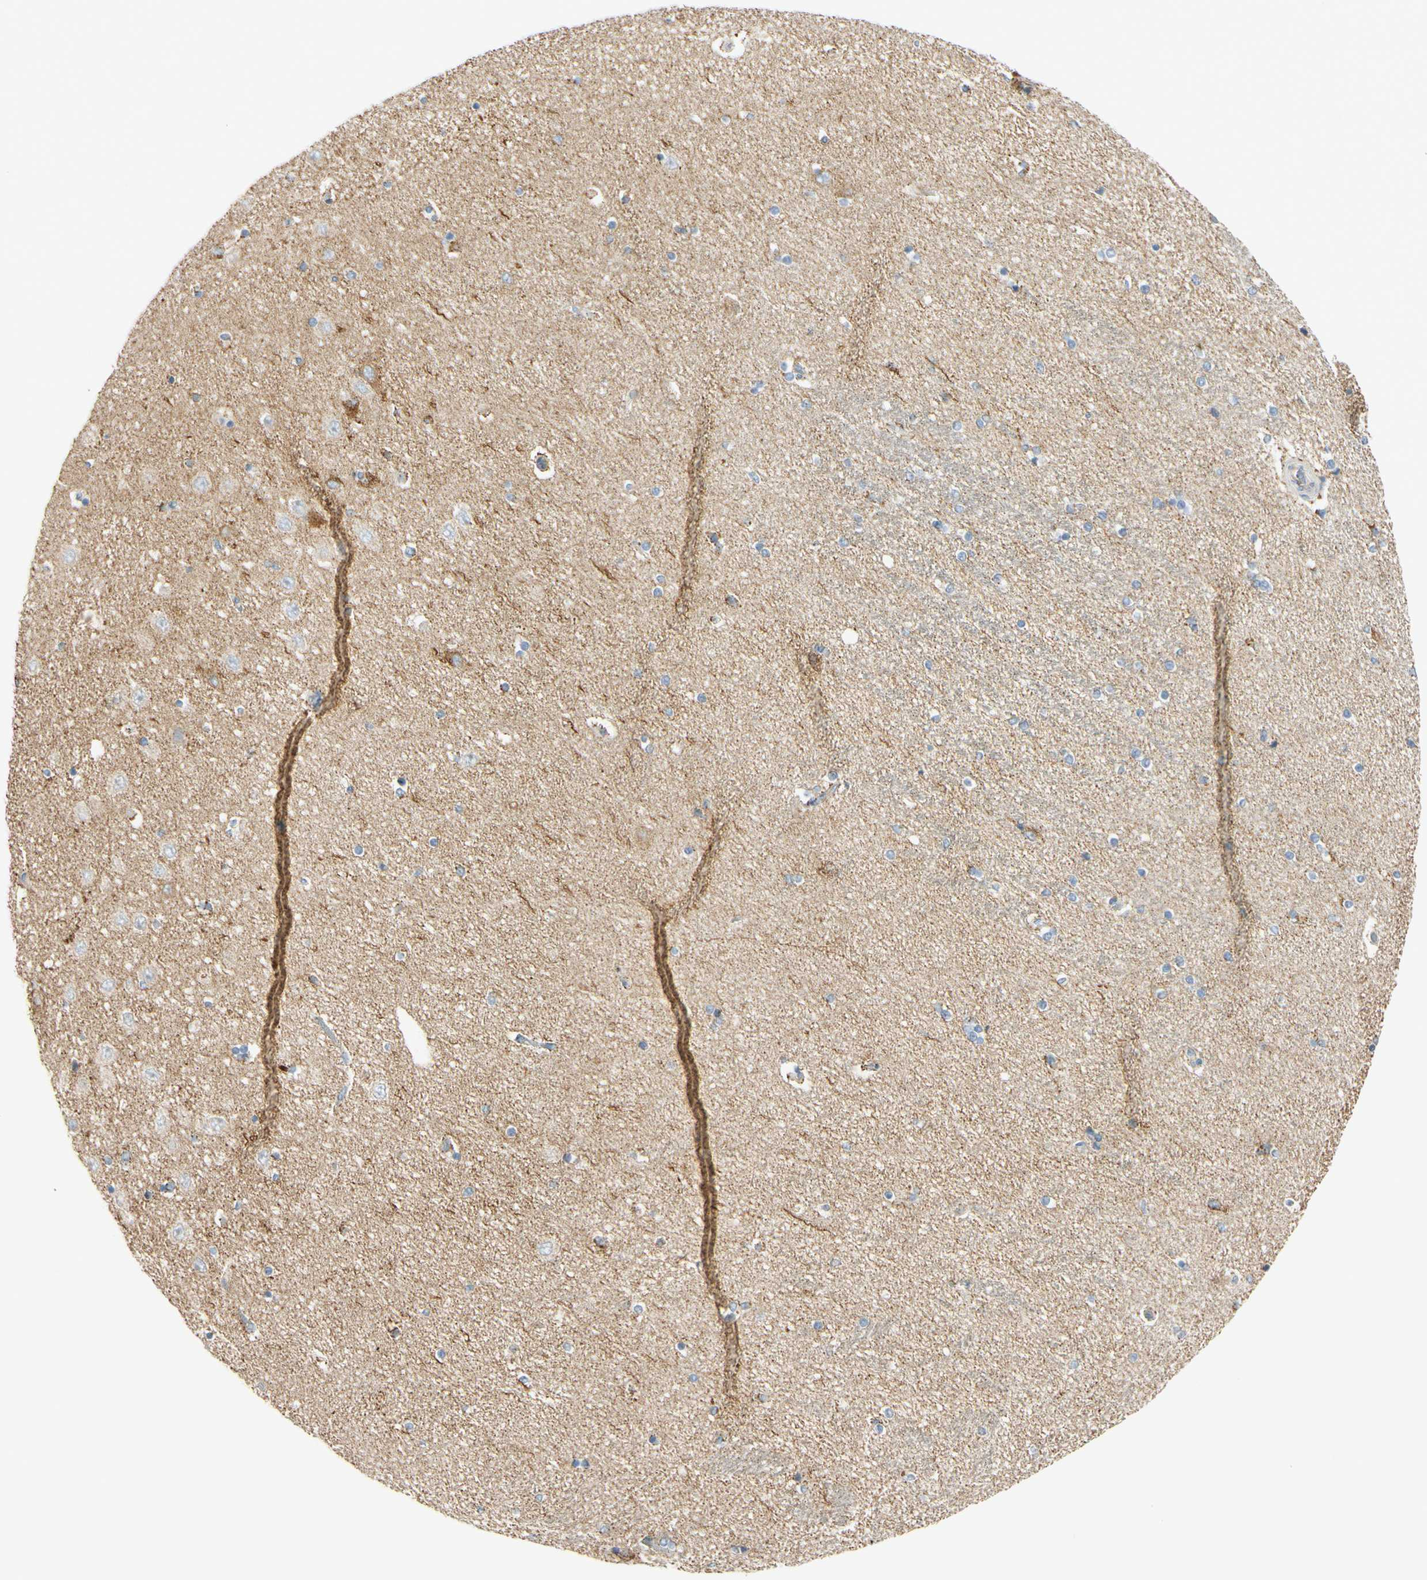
{"staining": {"intensity": "negative", "quantity": "none", "location": "none"}, "tissue": "hippocampus", "cell_type": "Glial cells", "image_type": "normal", "snomed": [{"axis": "morphology", "description": "Normal tissue, NOS"}, {"axis": "topography", "description": "Hippocampus"}], "caption": "An image of human hippocampus is negative for staining in glial cells. Brightfield microscopy of immunohistochemistry stained with DAB (brown) and hematoxylin (blue), captured at high magnification.", "gene": "GALNT5", "patient": {"sex": "female", "age": 54}}